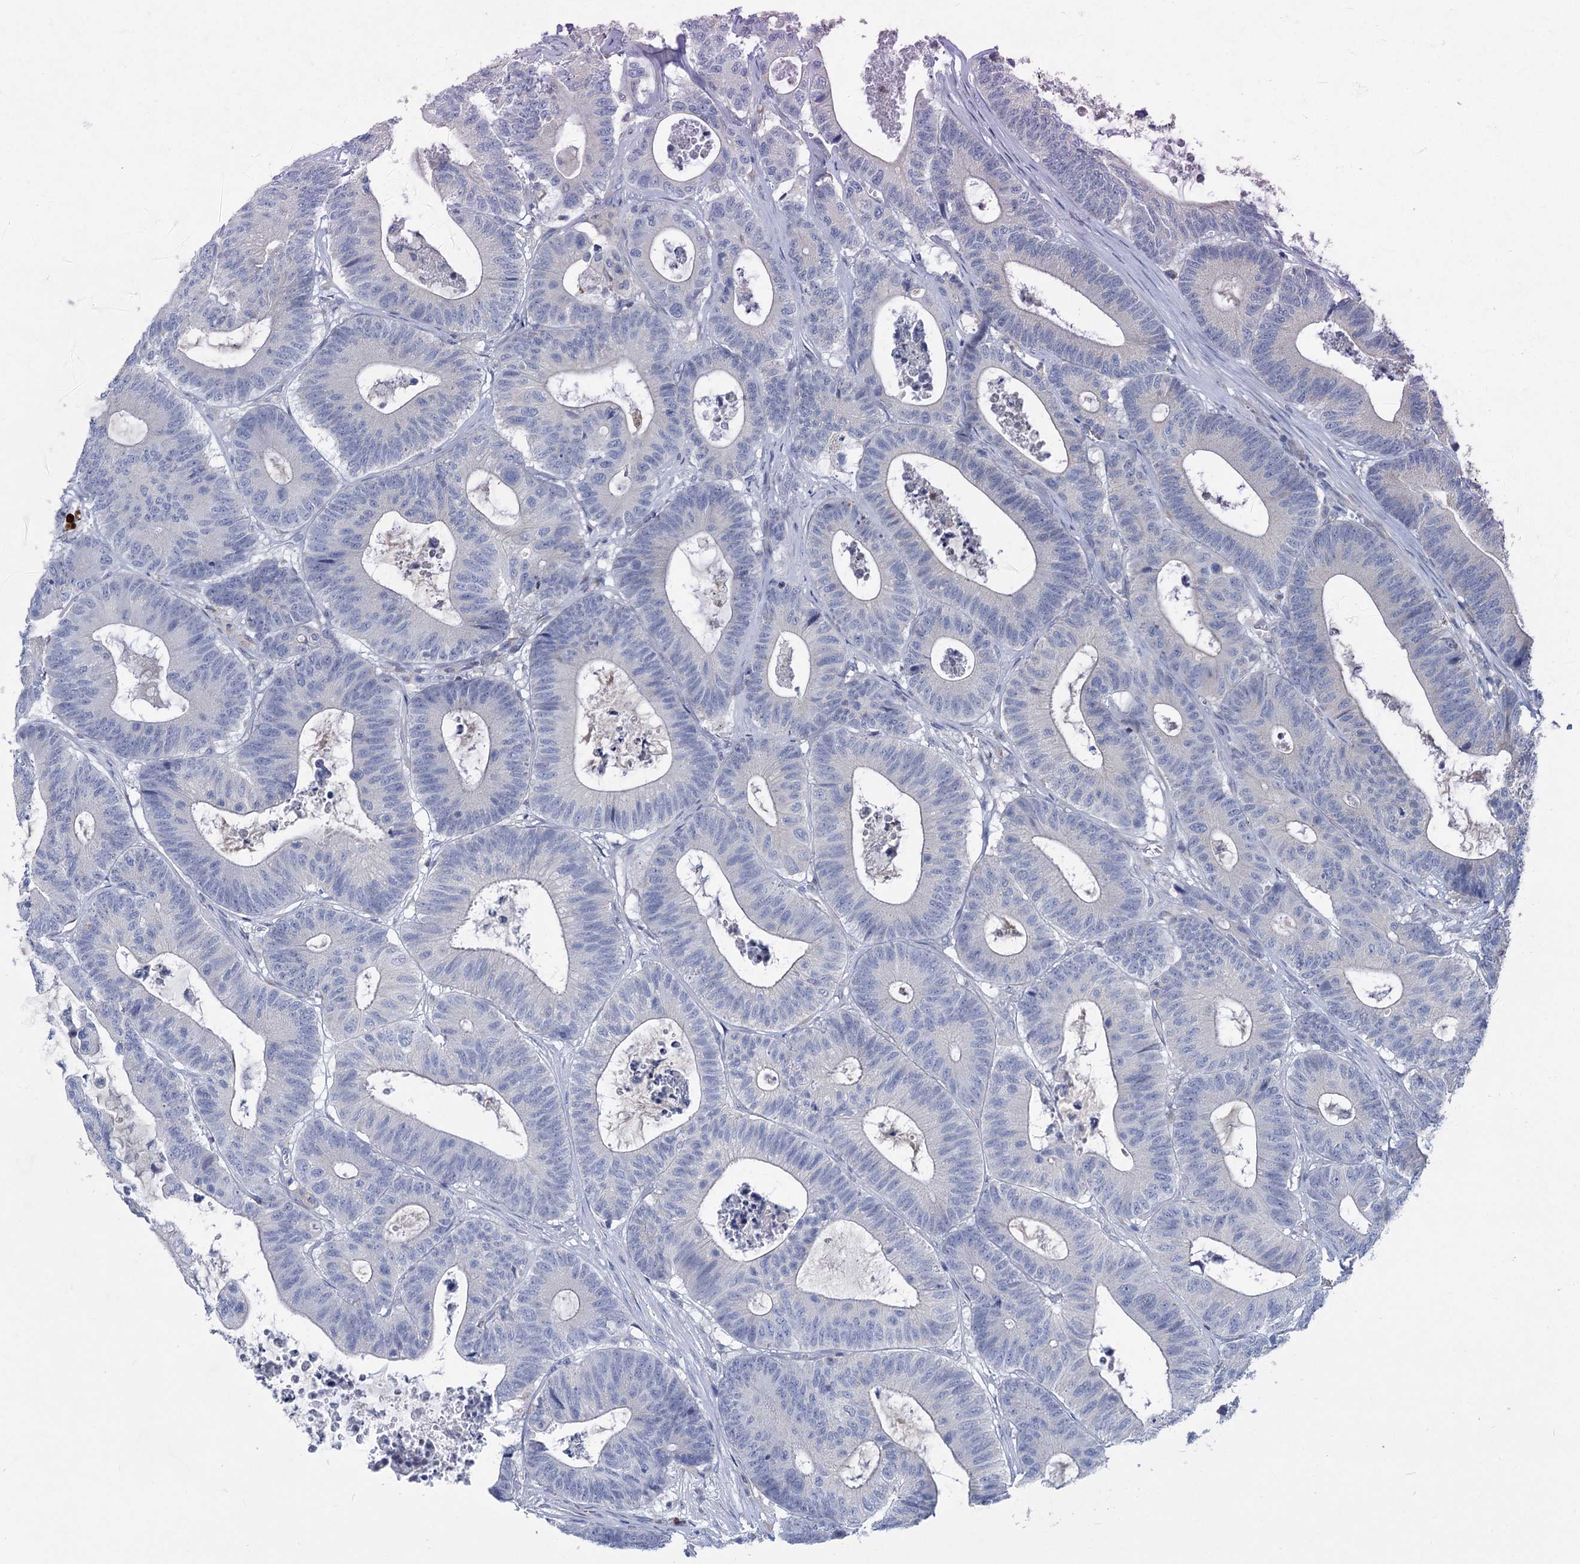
{"staining": {"intensity": "negative", "quantity": "none", "location": "none"}, "tissue": "colorectal cancer", "cell_type": "Tumor cells", "image_type": "cancer", "snomed": [{"axis": "morphology", "description": "Adenocarcinoma, NOS"}, {"axis": "topography", "description": "Colon"}], "caption": "This is an immunohistochemistry histopathology image of human colorectal adenocarcinoma. There is no expression in tumor cells.", "gene": "HES2", "patient": {"sex": "female", "age": 84}}